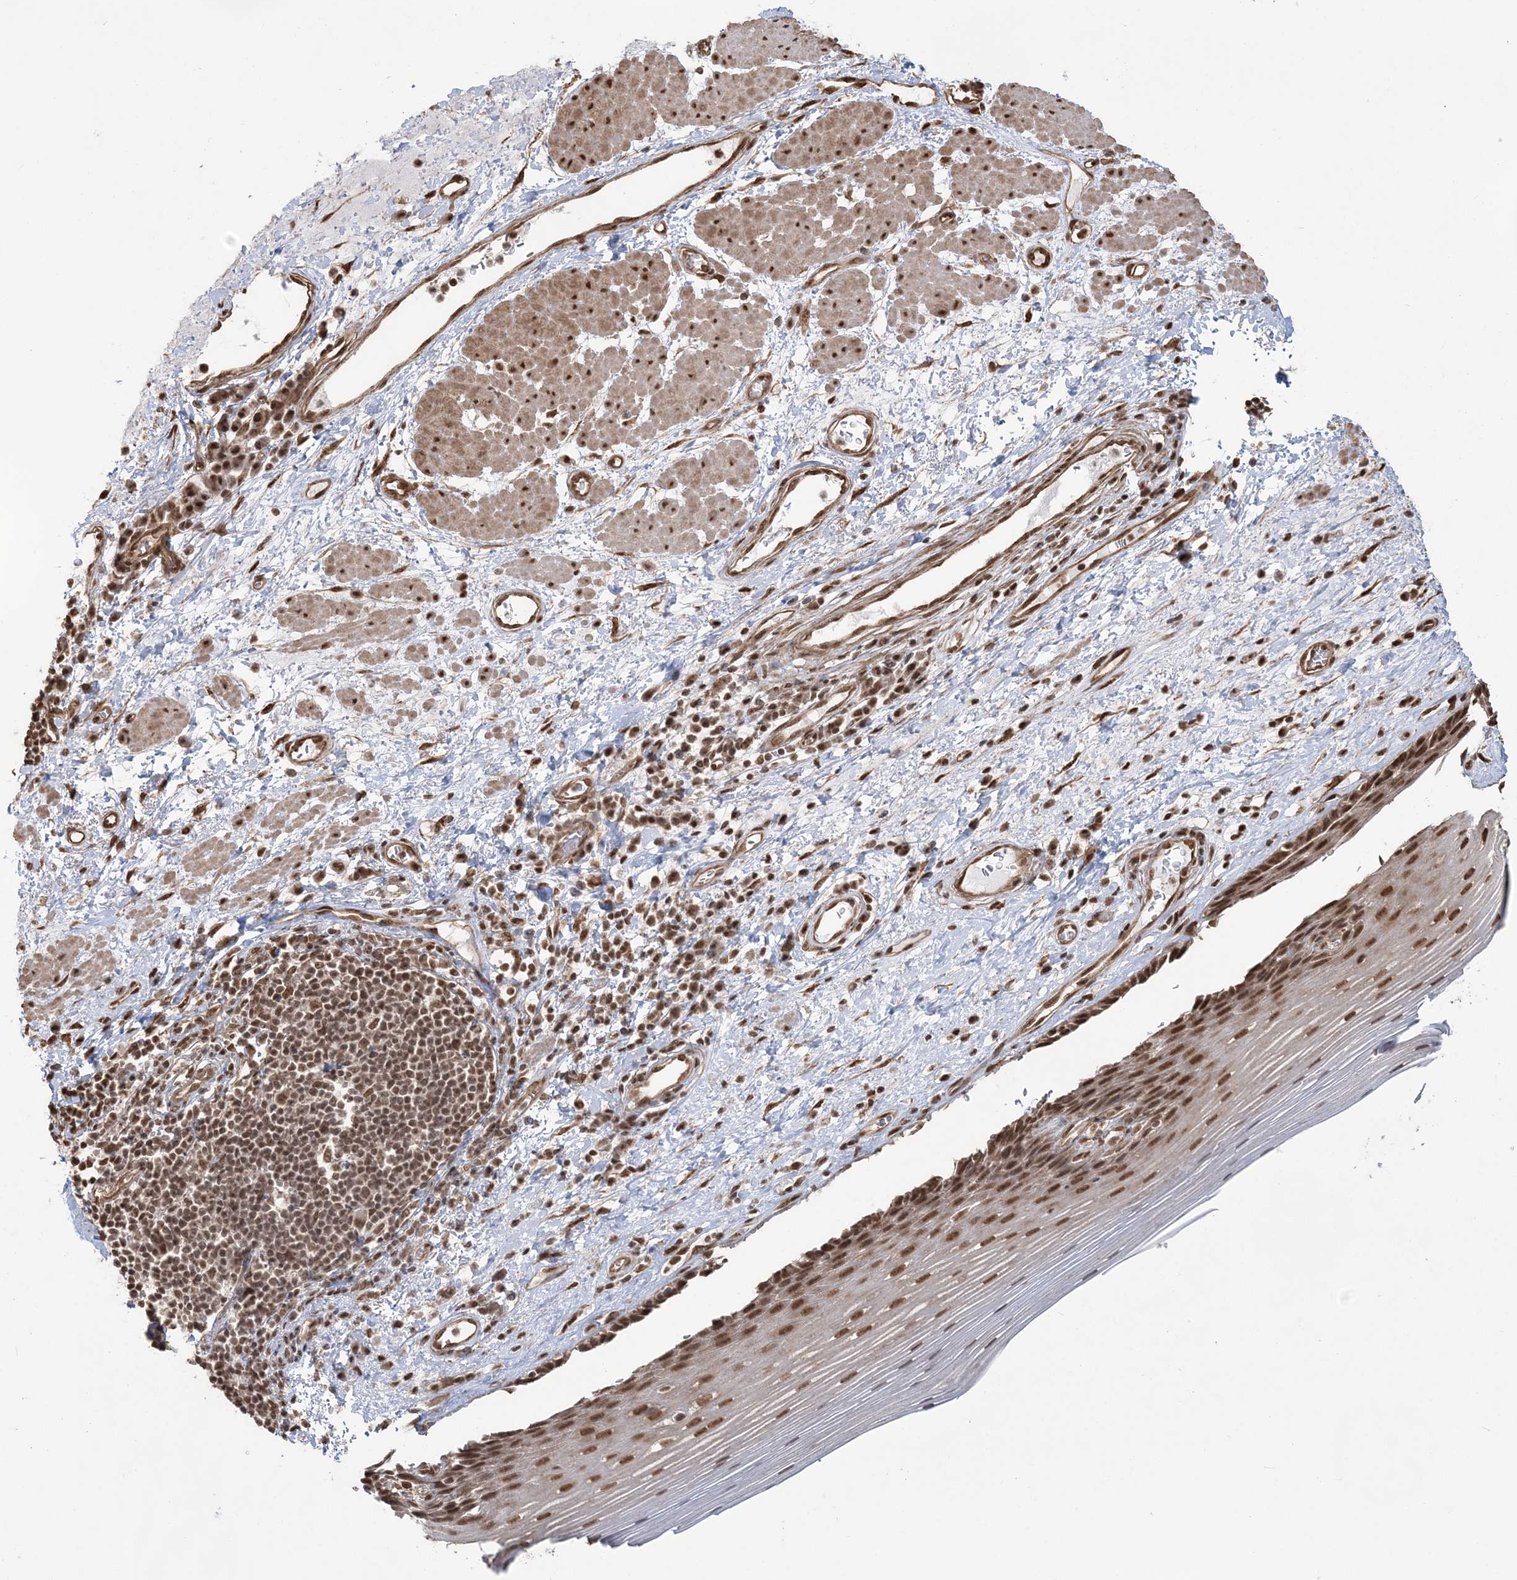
{"staining": {"intensity": "strong", "quantity": ">75%", "location": "nuclear"}, "tissue": "esophagus", "cell_type": "Squamous epithelial cells", "image_type": "normal", "snomed": [{"axis": "morphology", "description": "Normal tissue, NOS"}, {"axis": "topography", "description": "Esophagus"}], "caption": "Immunohistochemistry (DAB) staining of unremarkable esophagus demonstrates strong nuclear protein expression in approximately >75% of squamous epithelial cells.", "gene": "ZNF839", "patient": {"sex": "male", "age": 62}}